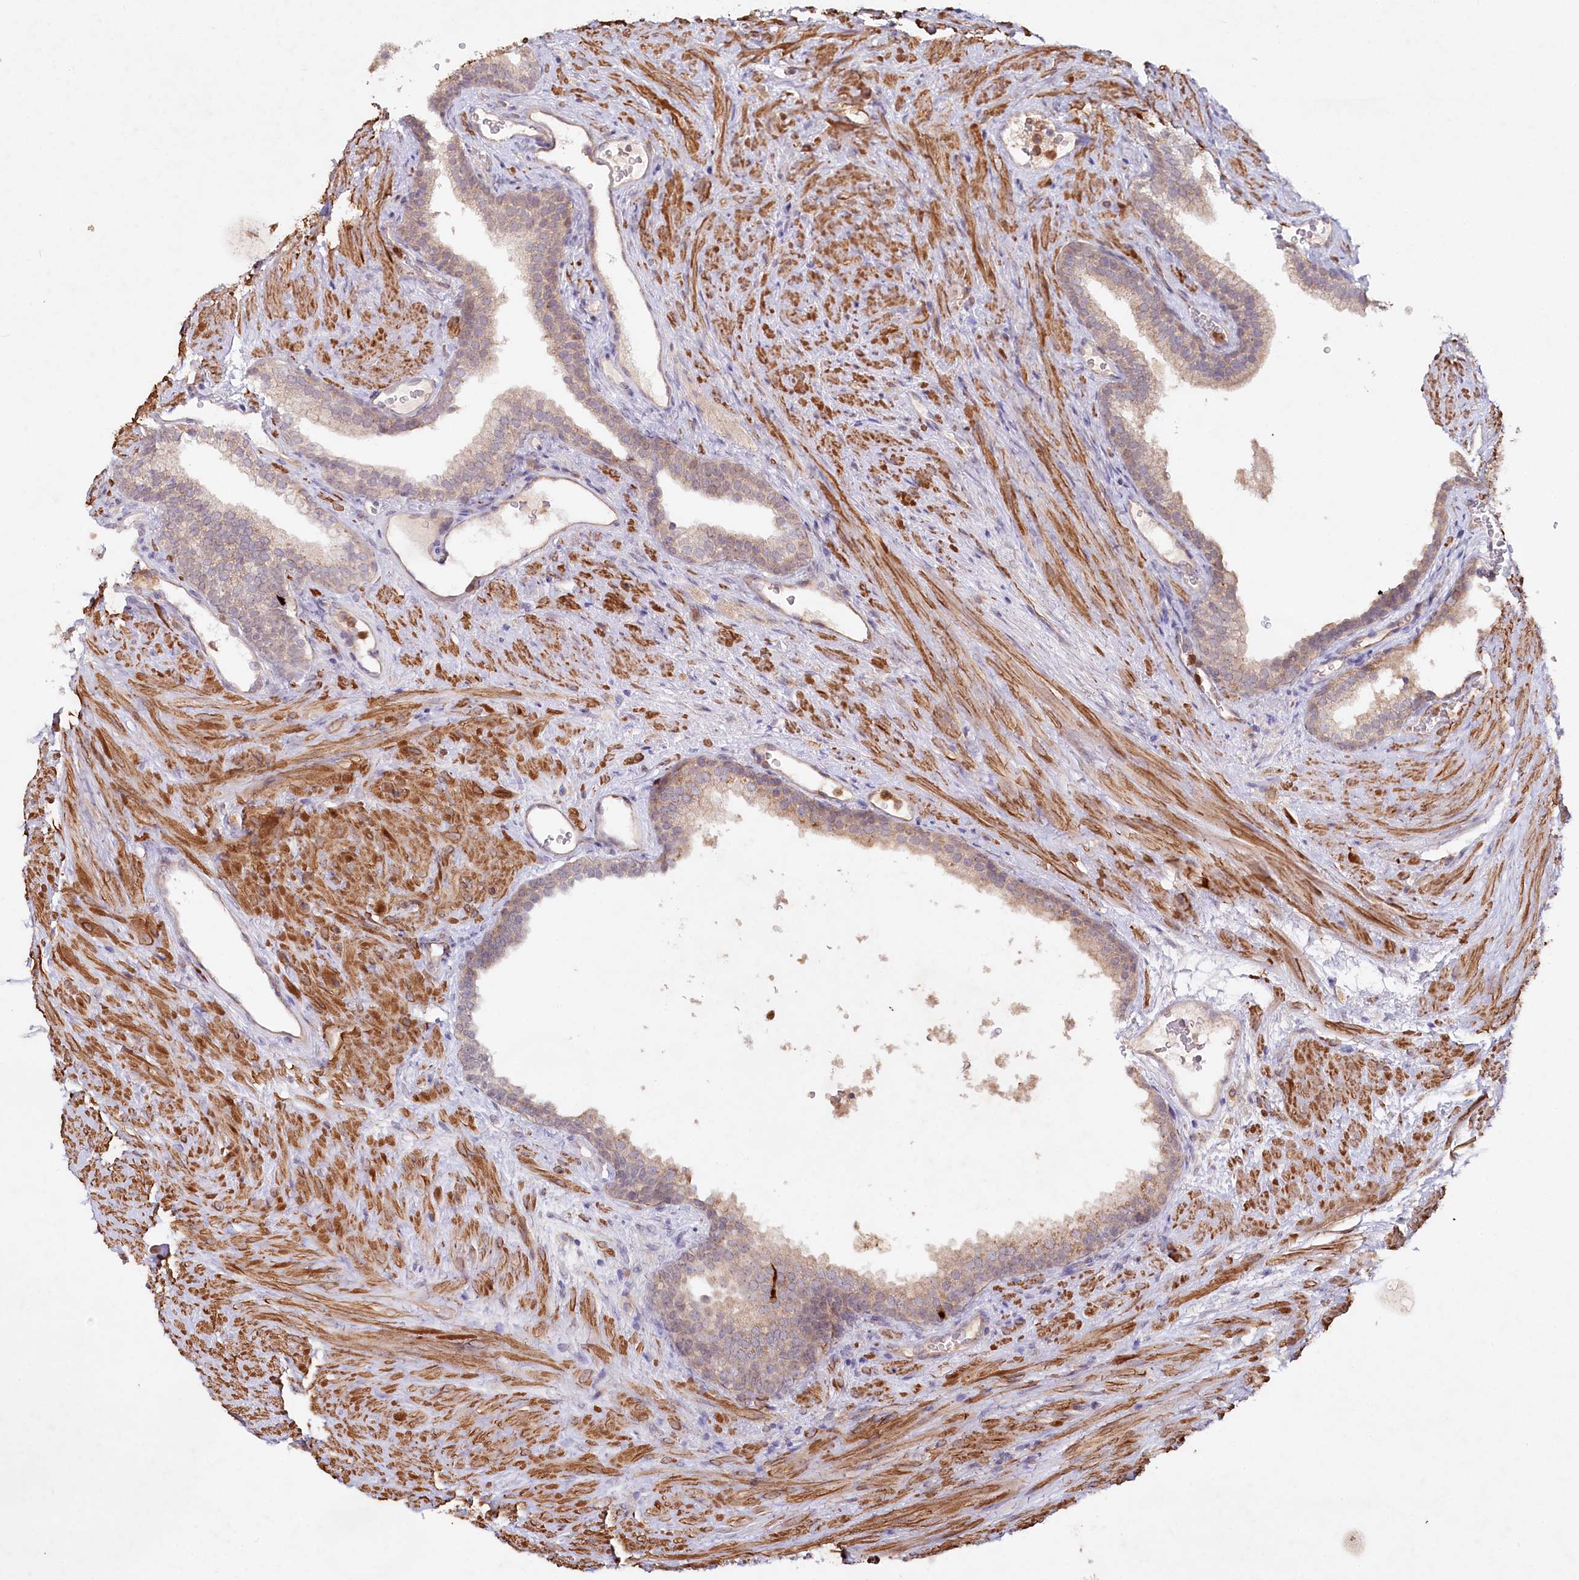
{"staining": {"intensity": "moderate", "quantity": "25%-75%", "location": "cytoplasmic/membranous"}, "tissue": "prostate", "cell_type": "Glandular cells", "image_type": "normal", "snomed": [{"axis": "morphology", "description": "Normal tissue, NOS"}, {"axis": "topography", "description": "Prostate"}], "caption": "Immunohistochemical staining of benign human prostate demonstrates 25%-75% levels of moderate cytoplasmic/membranous protein expression in approximately 25%-75% of glandular cells.", "gene": "ALDH3B1", "patient": {"sex": "male", "age": 76}}